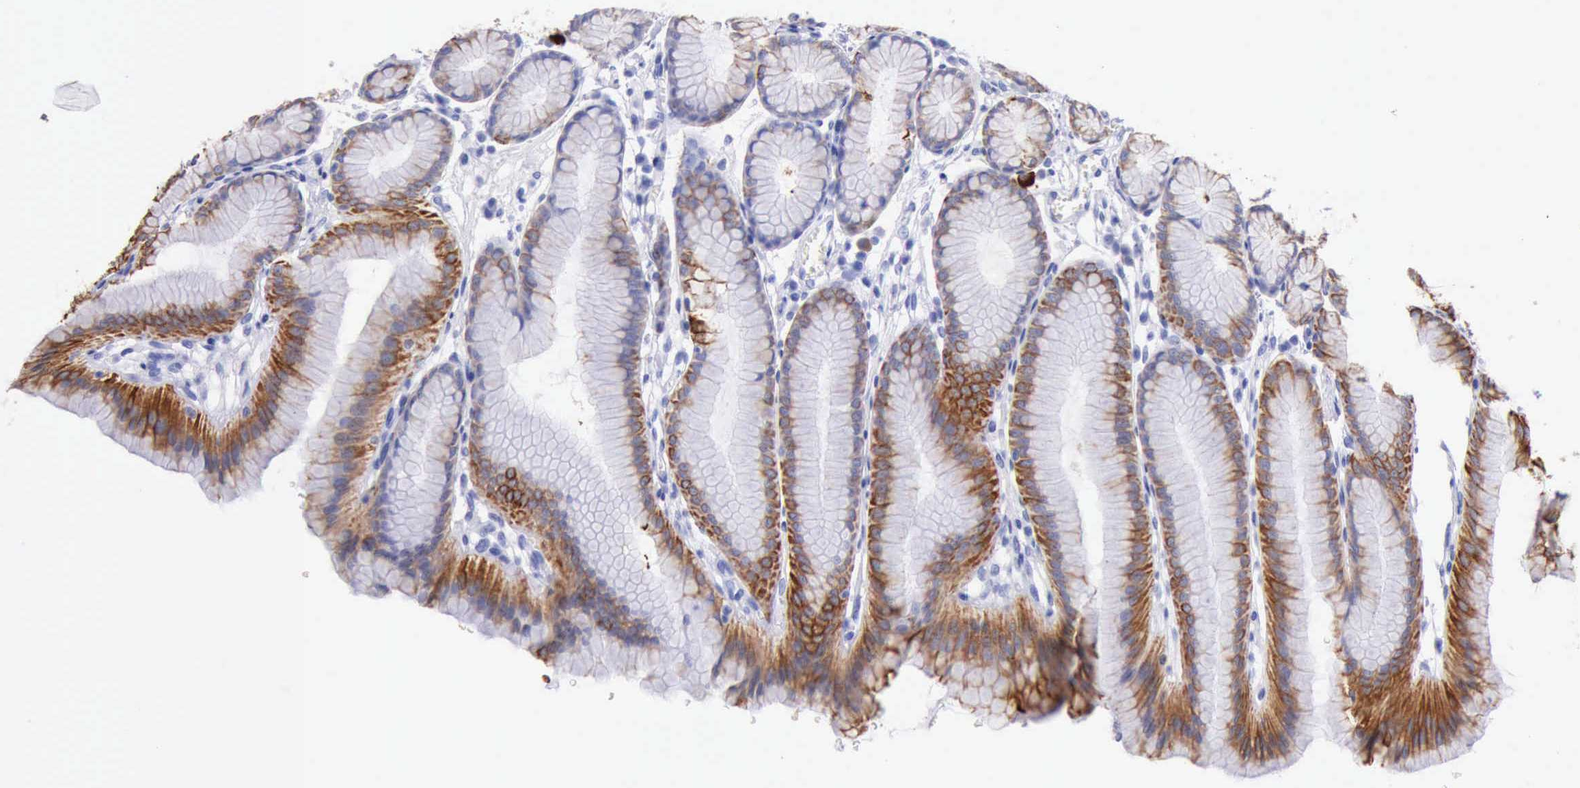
{"staining": {"intensity": "strong", "quantity": ">75%", "location": "cytoplasmic/membranous"}, "tissue": "stomach", "cell_type": "Glandular cells", "image_type": "normal", "snomed": [{"axis": "morphology", "description": "Normal tissue, NOS"}, {"axis": "topography", "description": "Stomach"}], "caption": "Strong cytoplasmic/membranous expression for a protein is present in approximately >75% of glandular cells of normal stomach using immunohistochemistry (IHC).", "gene": "KRT8", "patient": {"sex": "male", "age": 42}}